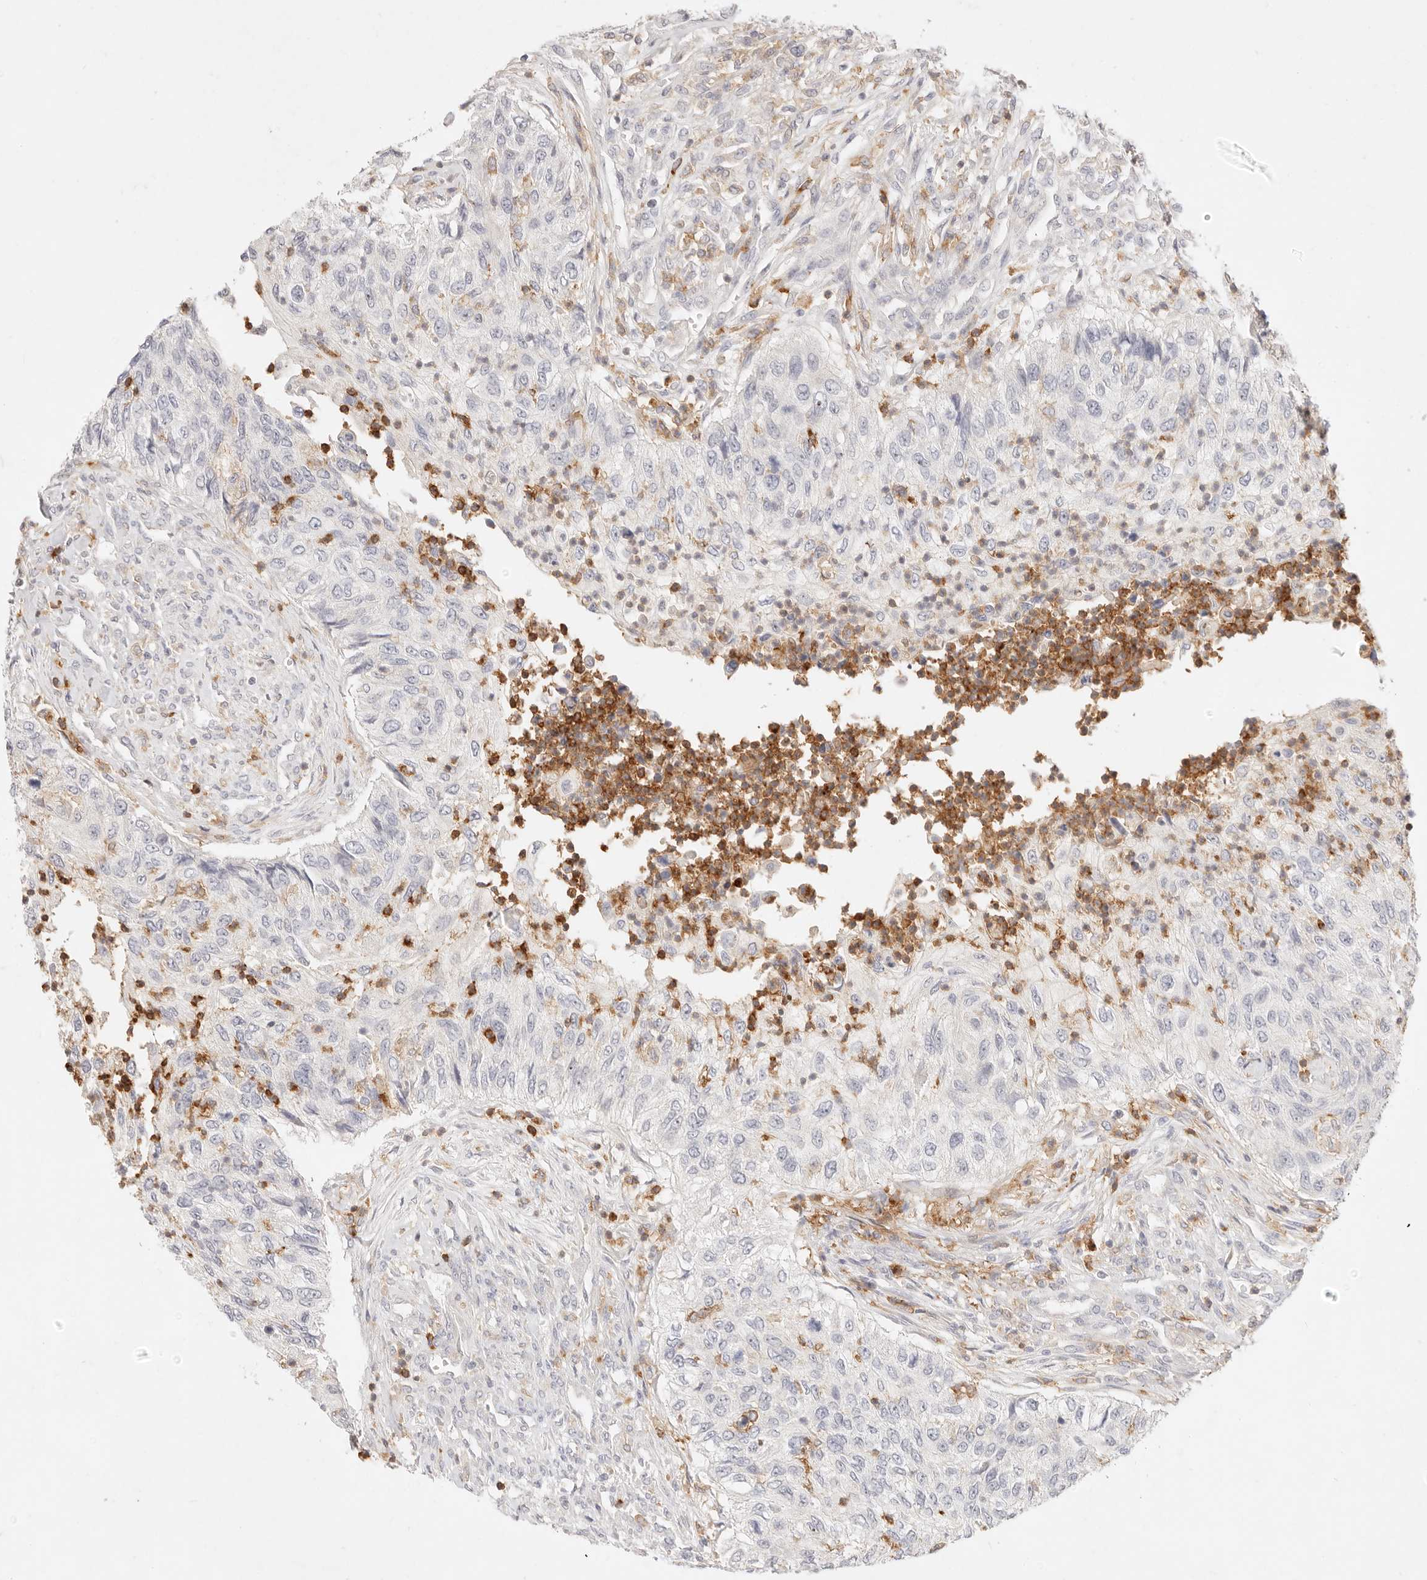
{"staining": {"intensity": "negative", "quantity": "none", "location": "none"}, "tissue": "urothelial cancer", "cell_type": "Tumor cells", "image_type": "cancer", "snomed": [{"axis": "morphology", "description": "Urothelial carcinoma, High grade"}, {"axis": "topography", "description": "Urinary bladder"}], "caption": "DAB immunohistochemical staining of high-grade urothelial carcinoma demonstrates no significant positivity in tumor cells.", "gene": "GPR84", "patient": {"sex": "female", "age": 60}}